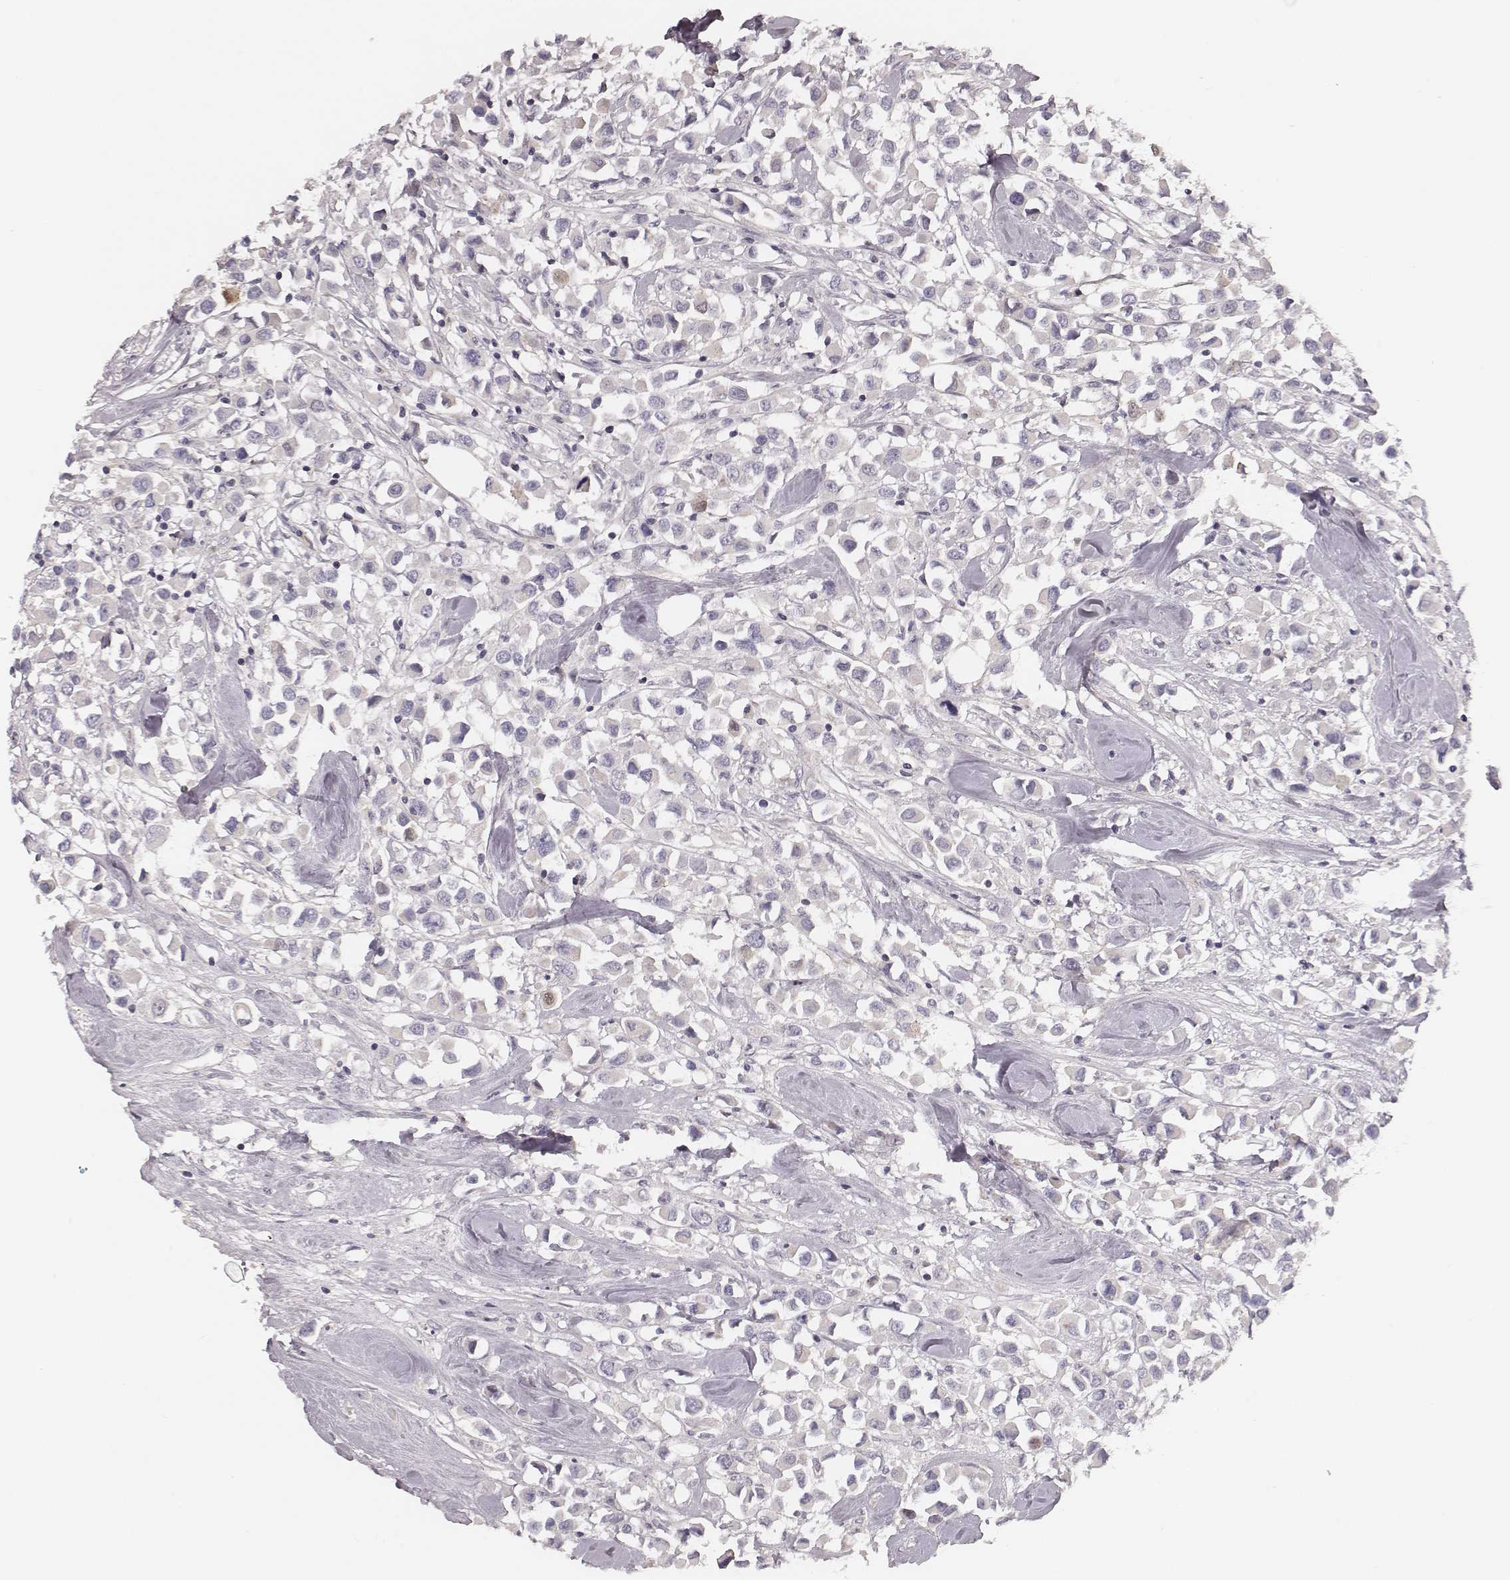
{"staining": {"intensity": "negative", "quantity": "none", "location": "none"}, "tissue": "breast cancer", "cell_type": "Tumor cells", "image_type": "cancer", "snomed": [{"axis": "morphology", "description": "Duct carcinoma"}, {"axis": "topography", "description": "Breast"}], "caption": "IHC image of breast infiltrating ductal carcinoma stained for a protein (brown), which demonstrates no expression in tumor cells.", "gene": "SDCBP2", "patient": {"sex": "female", "age": 61}}